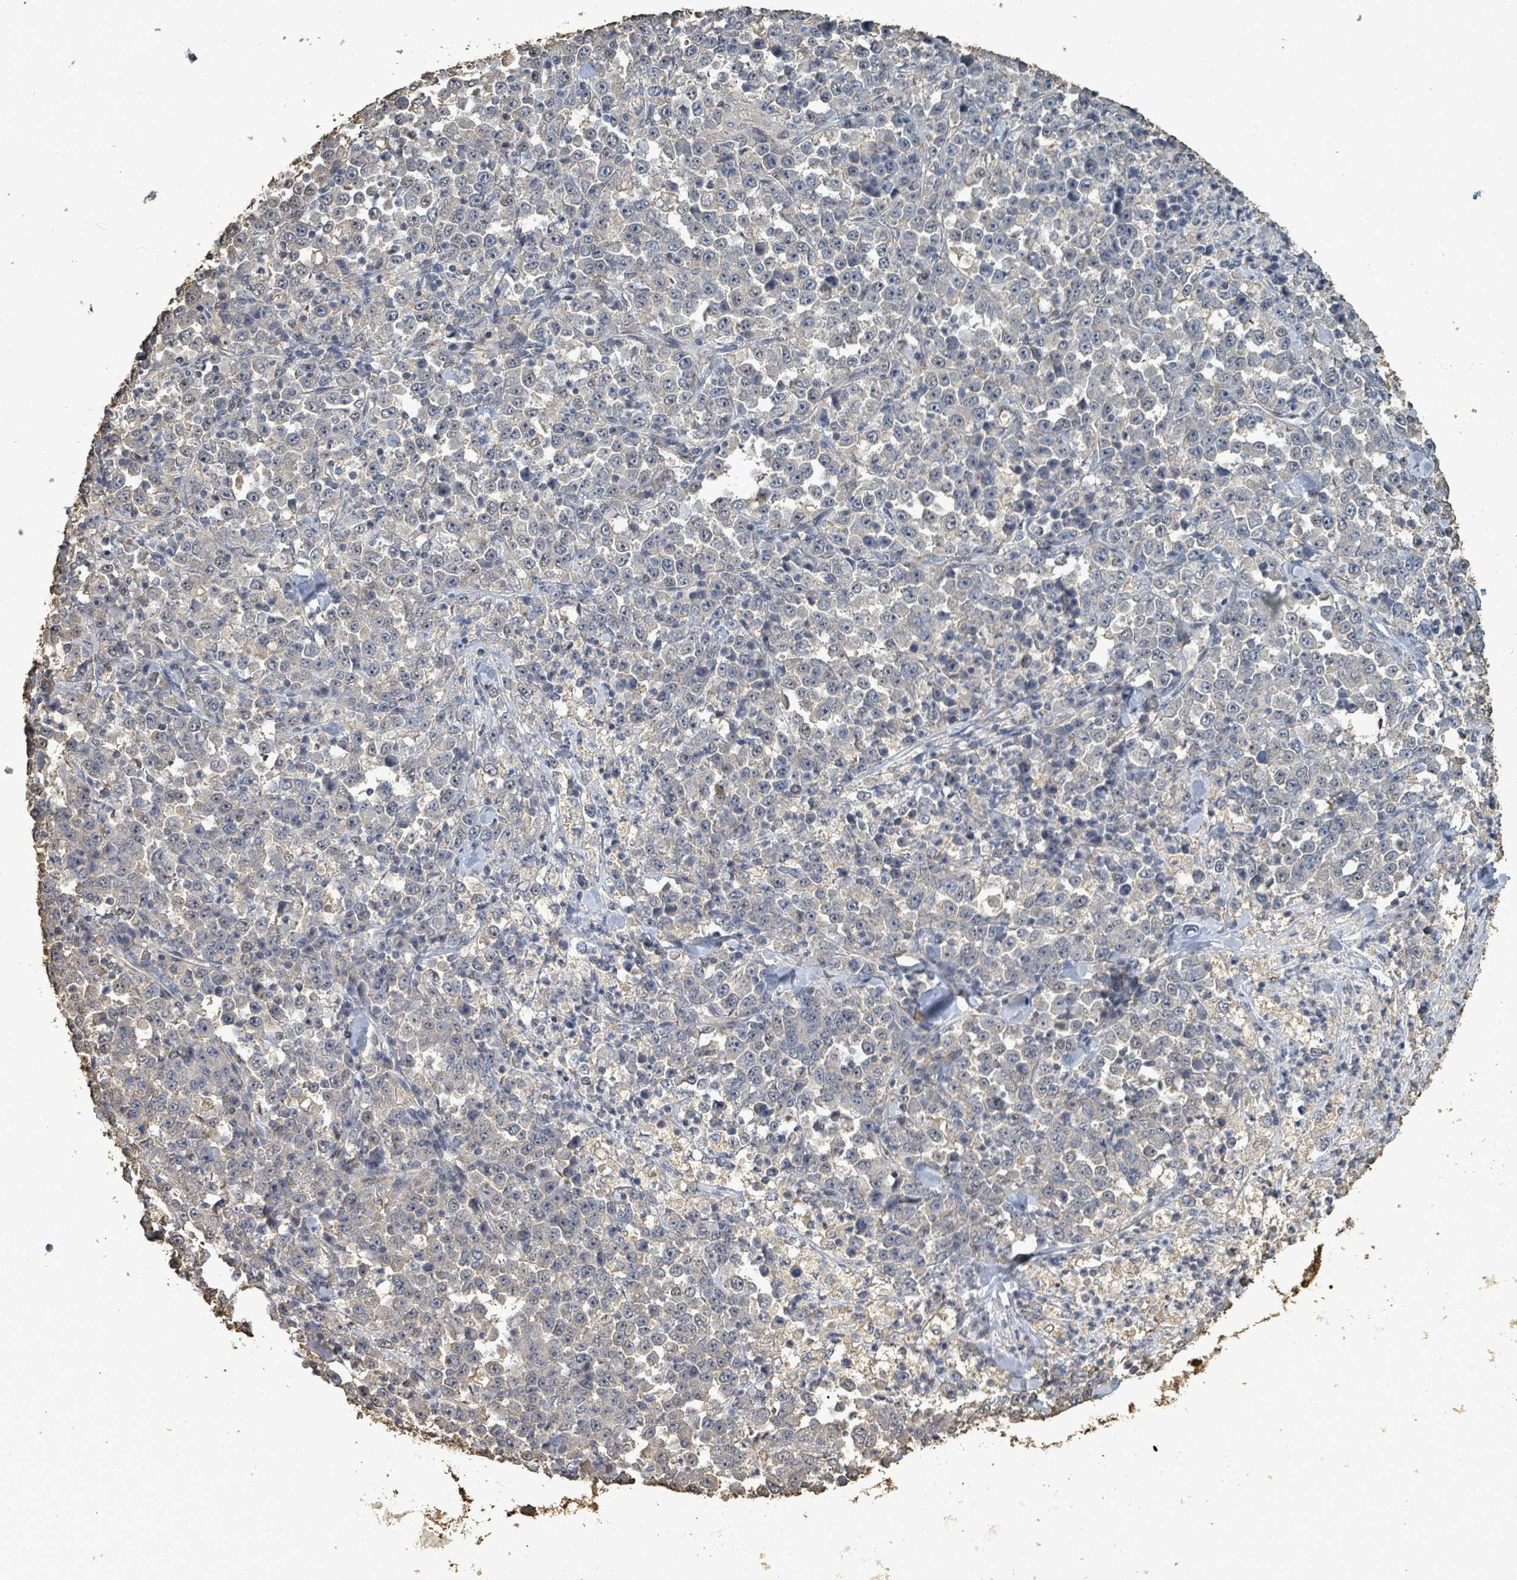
{"staining": {"intensity": "negative", "quantity": "none", "location": "none"}, "tissue": "stomach cancer", "cell_type": "Tumor cells", "image_type": "cancer", "snomed": [{"axis": "morphology", "description": "Normal tissue, NOS"}, {"axis": "morphology", "description": "Adenocarcinoma, NOS"}, {"axis": "topography", "description": "Stomach, upper"}, {"axis": "topography", "description": "Stomach"}], "caption": "Tumor cells are negative for brown protein staining in stomach adenocarcinoma. (Brightfield microscopy of DAB IHC at high magnification).", "gene": "C6orf52", "patient": {"sex": "male", "age": 59}}